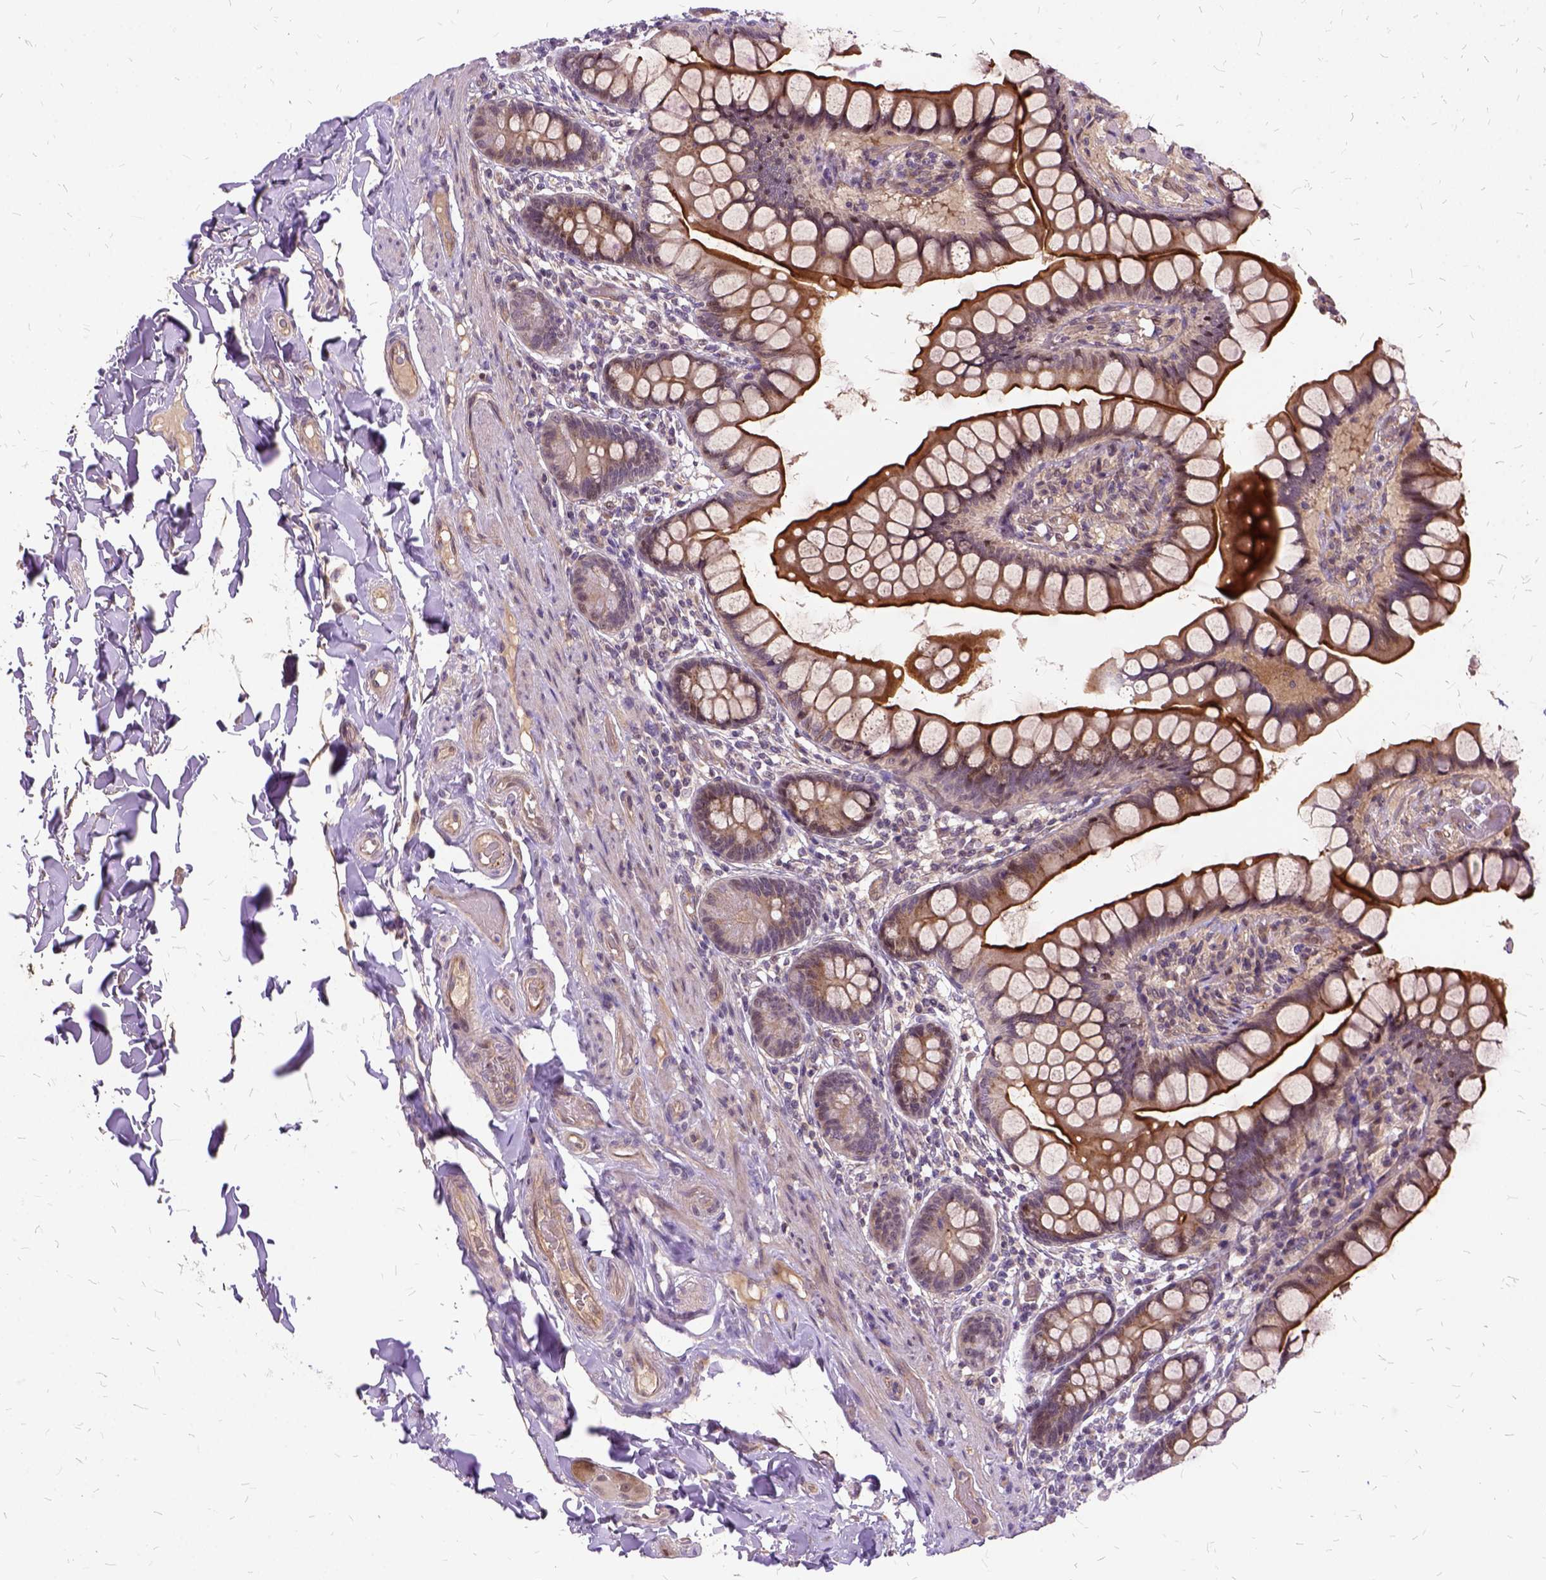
{"staining": {"intensity": "strong", "quantity": "25%-75%", "location": "cytoplasmic/membranous"}, "tissue": "small intestine", "cell_type": "Glandular cells", "image_type": "normal", "snomed": [{"axis": "morphology", "description": "Normal tissue, NOS"}, {"axis": "topography", "description": "Small intestine"}], "caption": "IHC of normal human small intestine demonstrates high levels of strong cytoplasmic/membranous staining in approximately 25%-75% of glandular cells.", "gene": "ILRUN", "patient": {"sex": "male", "age": 70}}